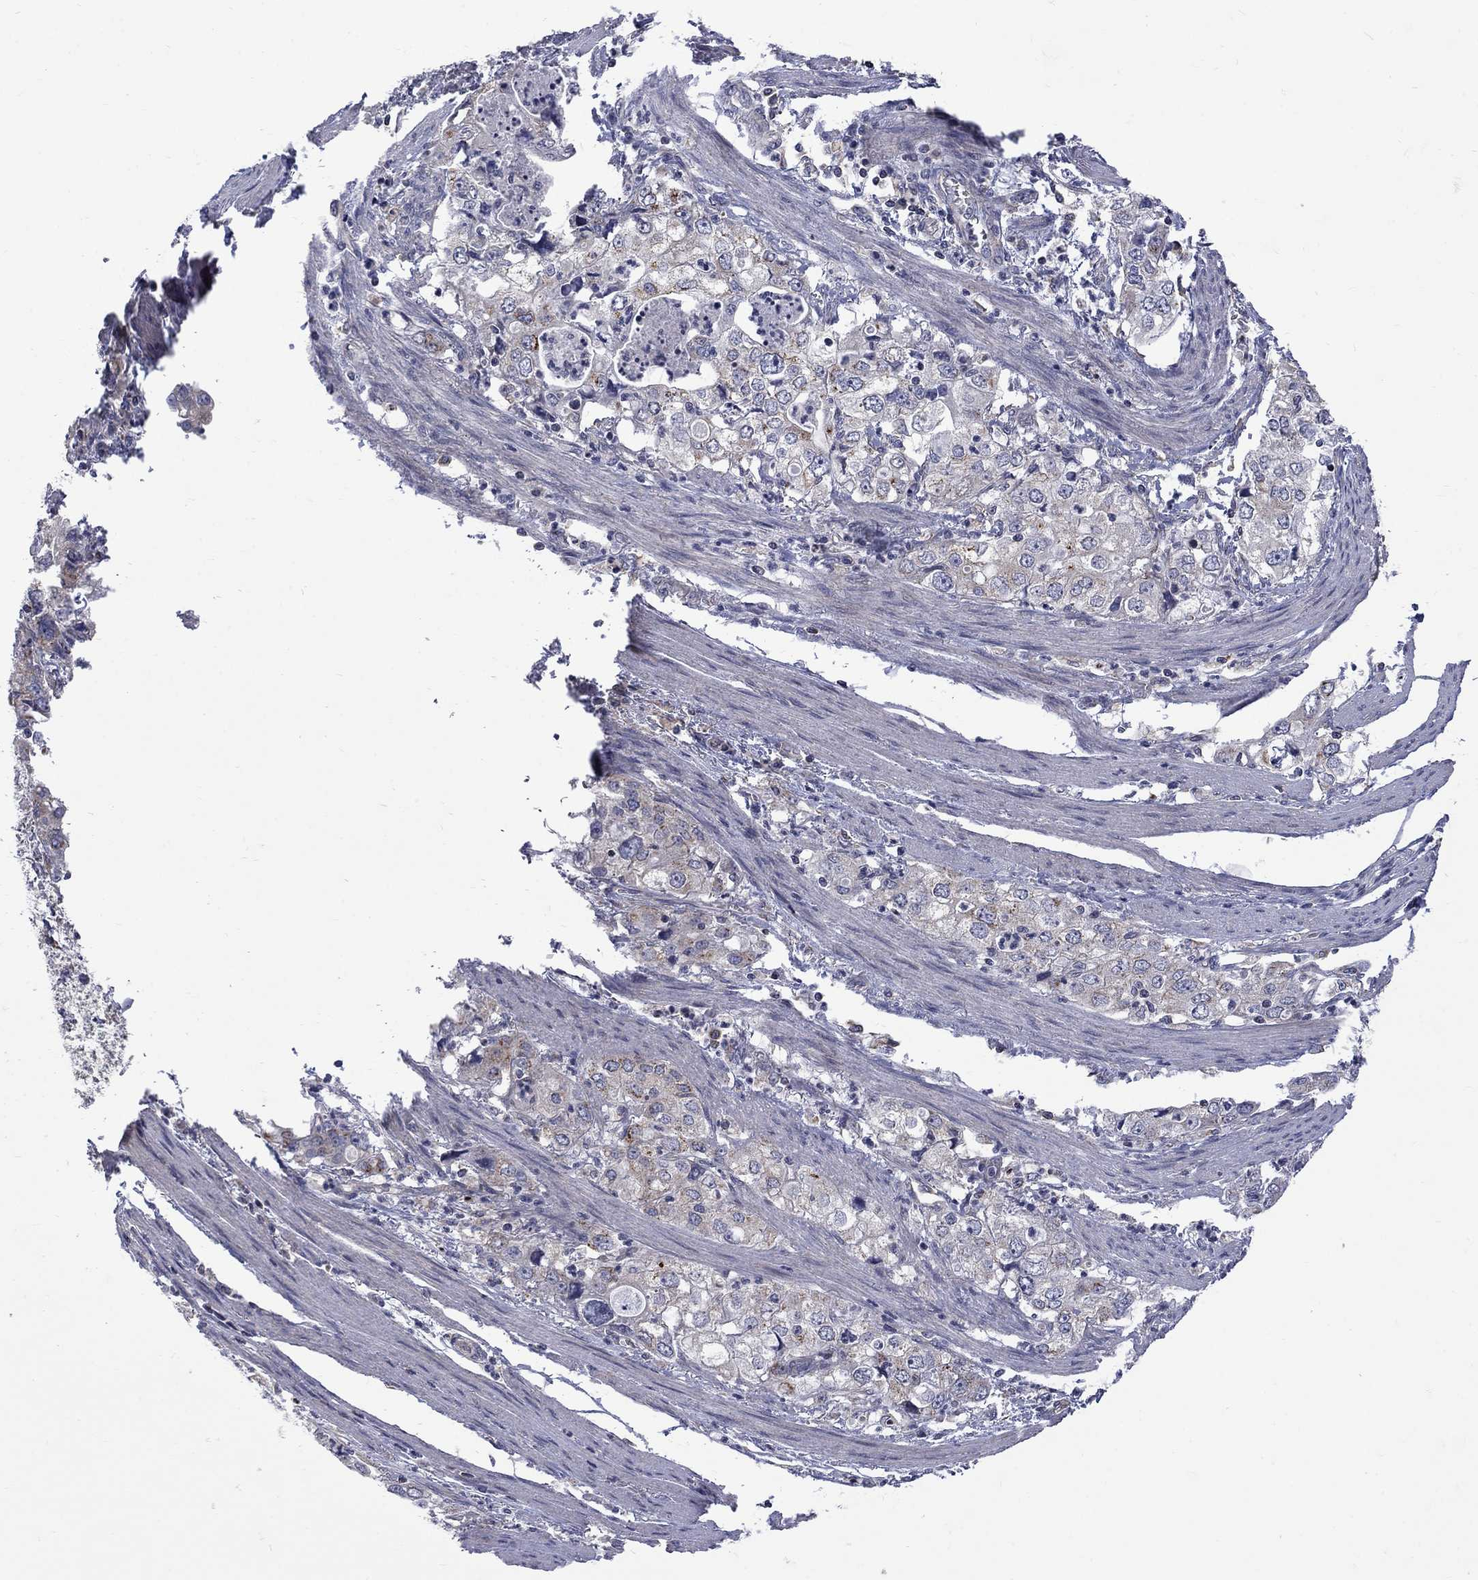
{"staining": {"intensity": "weak", "quantity": "<25%", "location": "cytoplasmic/membranous"}, "tissue": "stomach cancer", "cell_type": "Tumor cells", "image_type": "cancer", "snomed": [{"axis": "morphology", "description": "Adenocarcinoma, NOS"}, {"axis": "topography", "description": "Stomach, upper"}], "caption": "Immunohistochemistry (IHC) histopathology image of neoplastic tissue: stomach adenocarcinoma stained with DAB demonstrates no significant protein staining in tumor cells.", "gene": "SH2B1", "patient": {"sex": "male", "age": 75}}